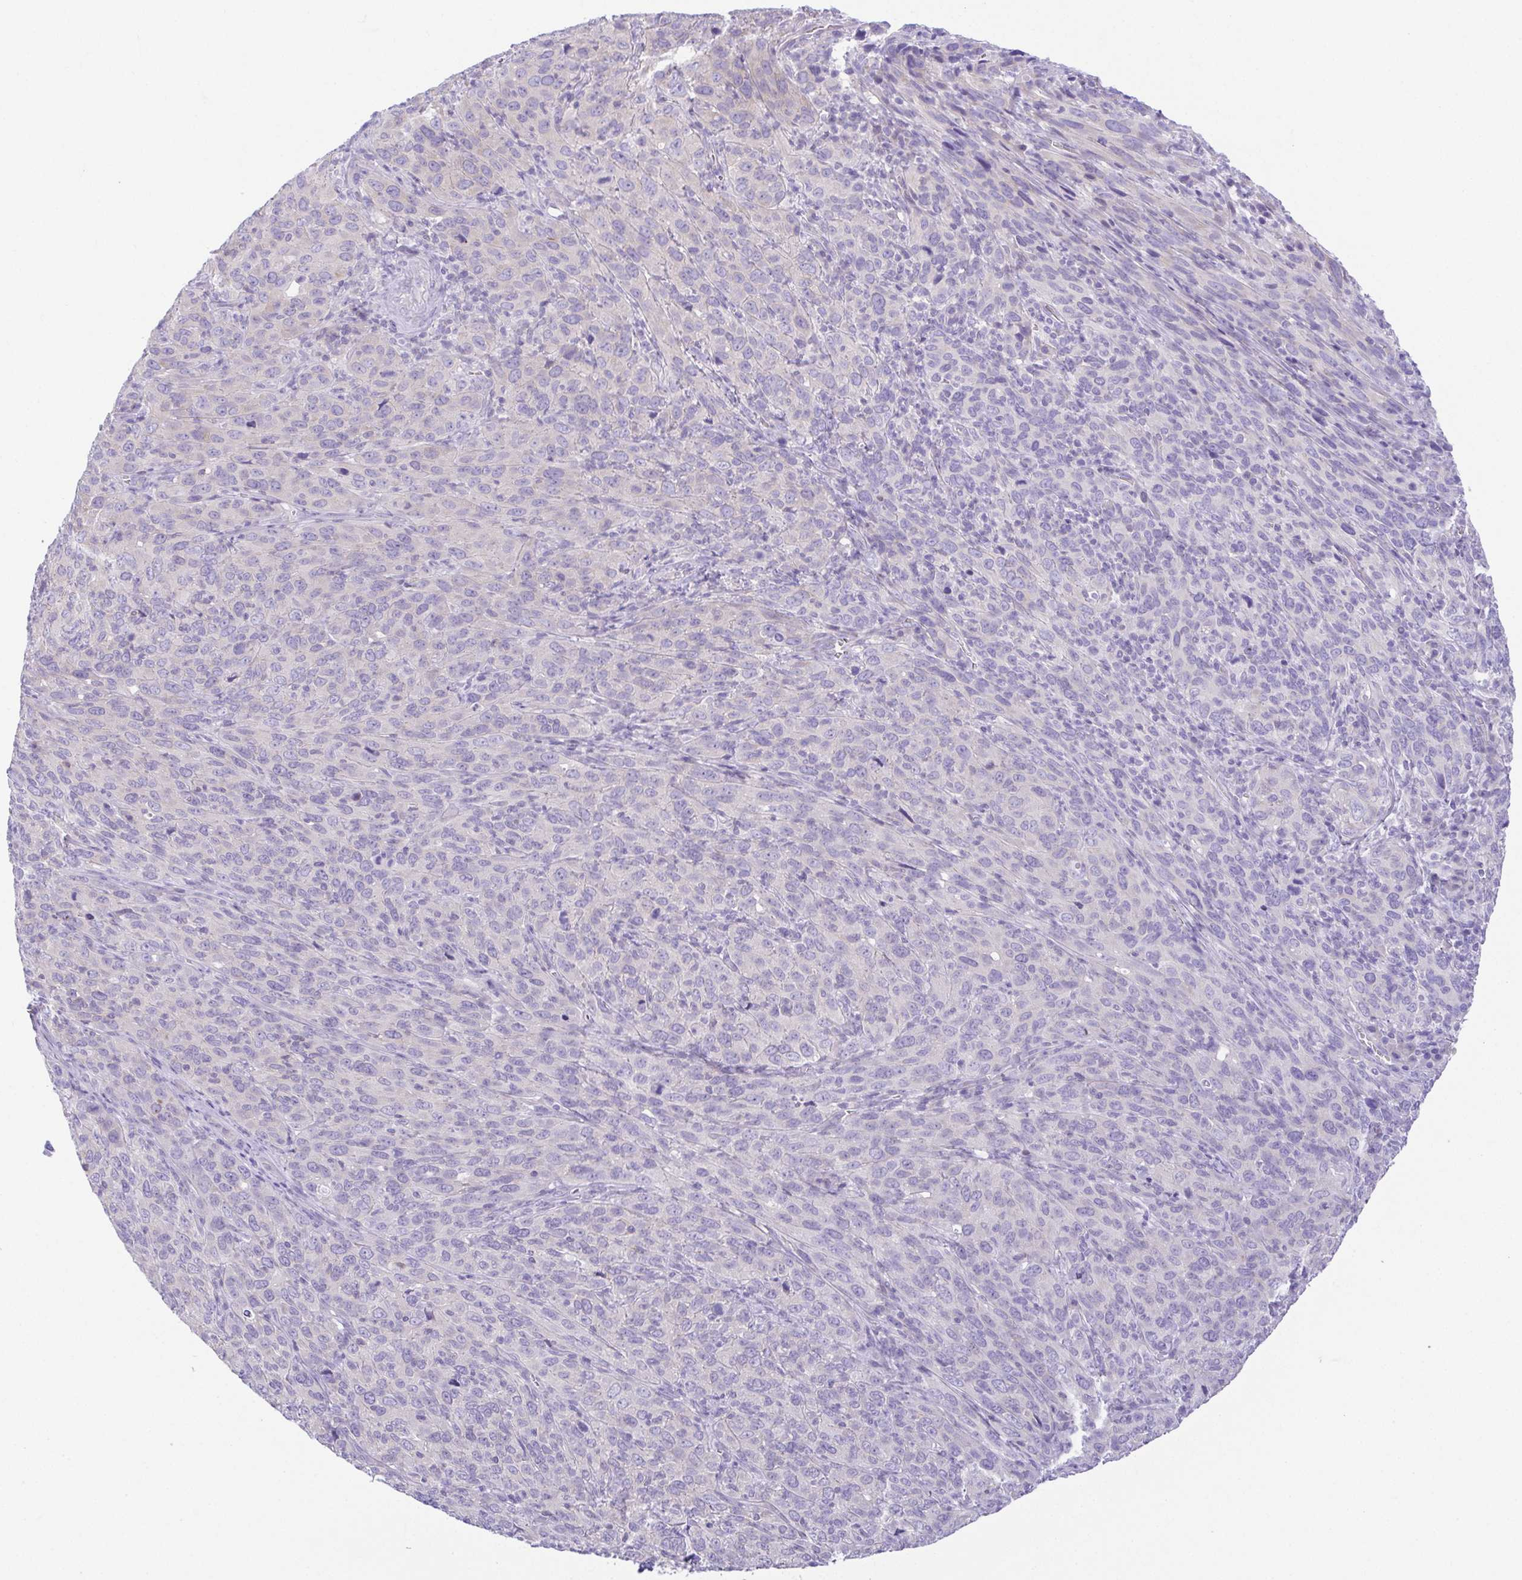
{"staining": {"intensity": "negative", "quantity": "none", "location": "none"}, "tissue": "cervical cancer", "cell_type": "Tumor cells", "image_type": "cancer", "snomed": [{"axis": "morphology", "description": "Normal tissue, NOS"}, {"axis": "morphology", "description": "Squamous cell carcinoma, NOS"}, {"axis": "topography", "description": "Cervix"}], "caption": "Tumor cells are negative for brown protein staining in squamous cell carcinoma (cervical).", "gene": "LUZP4", "patient": {"sex": "female", "age": 51}}